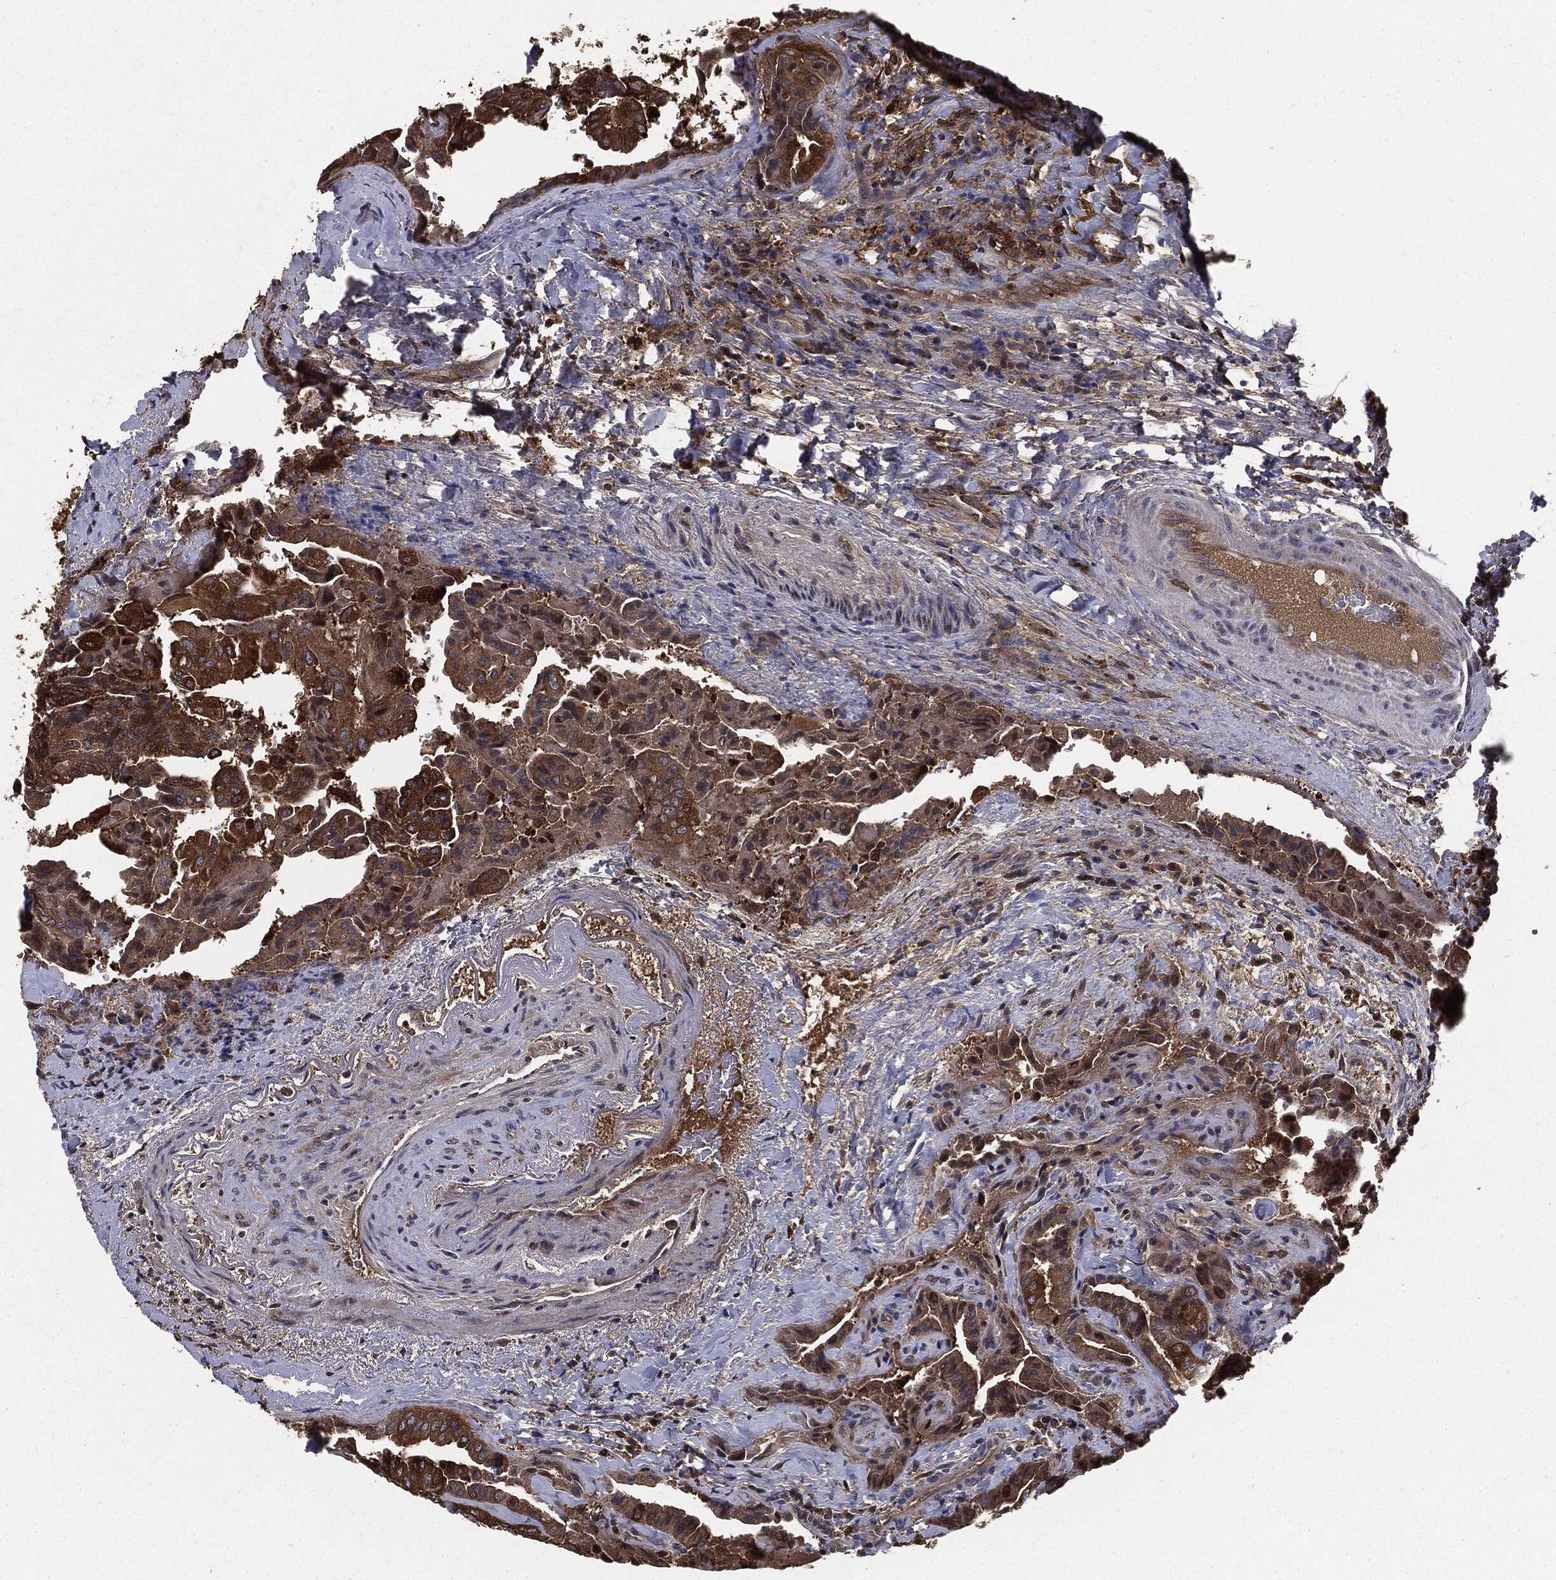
{"staining": {"intensity": "strong", "quantity": ">75%", "location": "cytoplasmic/membranous"}, "tissue": "thyroid cancer", "cell_type": "Tumor cells", "image_type": "cancer", "snomed": [{"axis": "morphology", "description": "Papillary adenocarcinoma, NOS"}, {"axis": "topography", "description": "Thyroid gland"}], "caption": "Immunohistochemistry (IHC) histopathology image of human thyroid papillary adenocarcinoma stained for a protein (brown), which shows high levels of strong cytoplasmic/membranous positivity in approximately >75% of tumor cells.", "gene": "GNB5", "patient": {"sex": "female", "age": 68}}